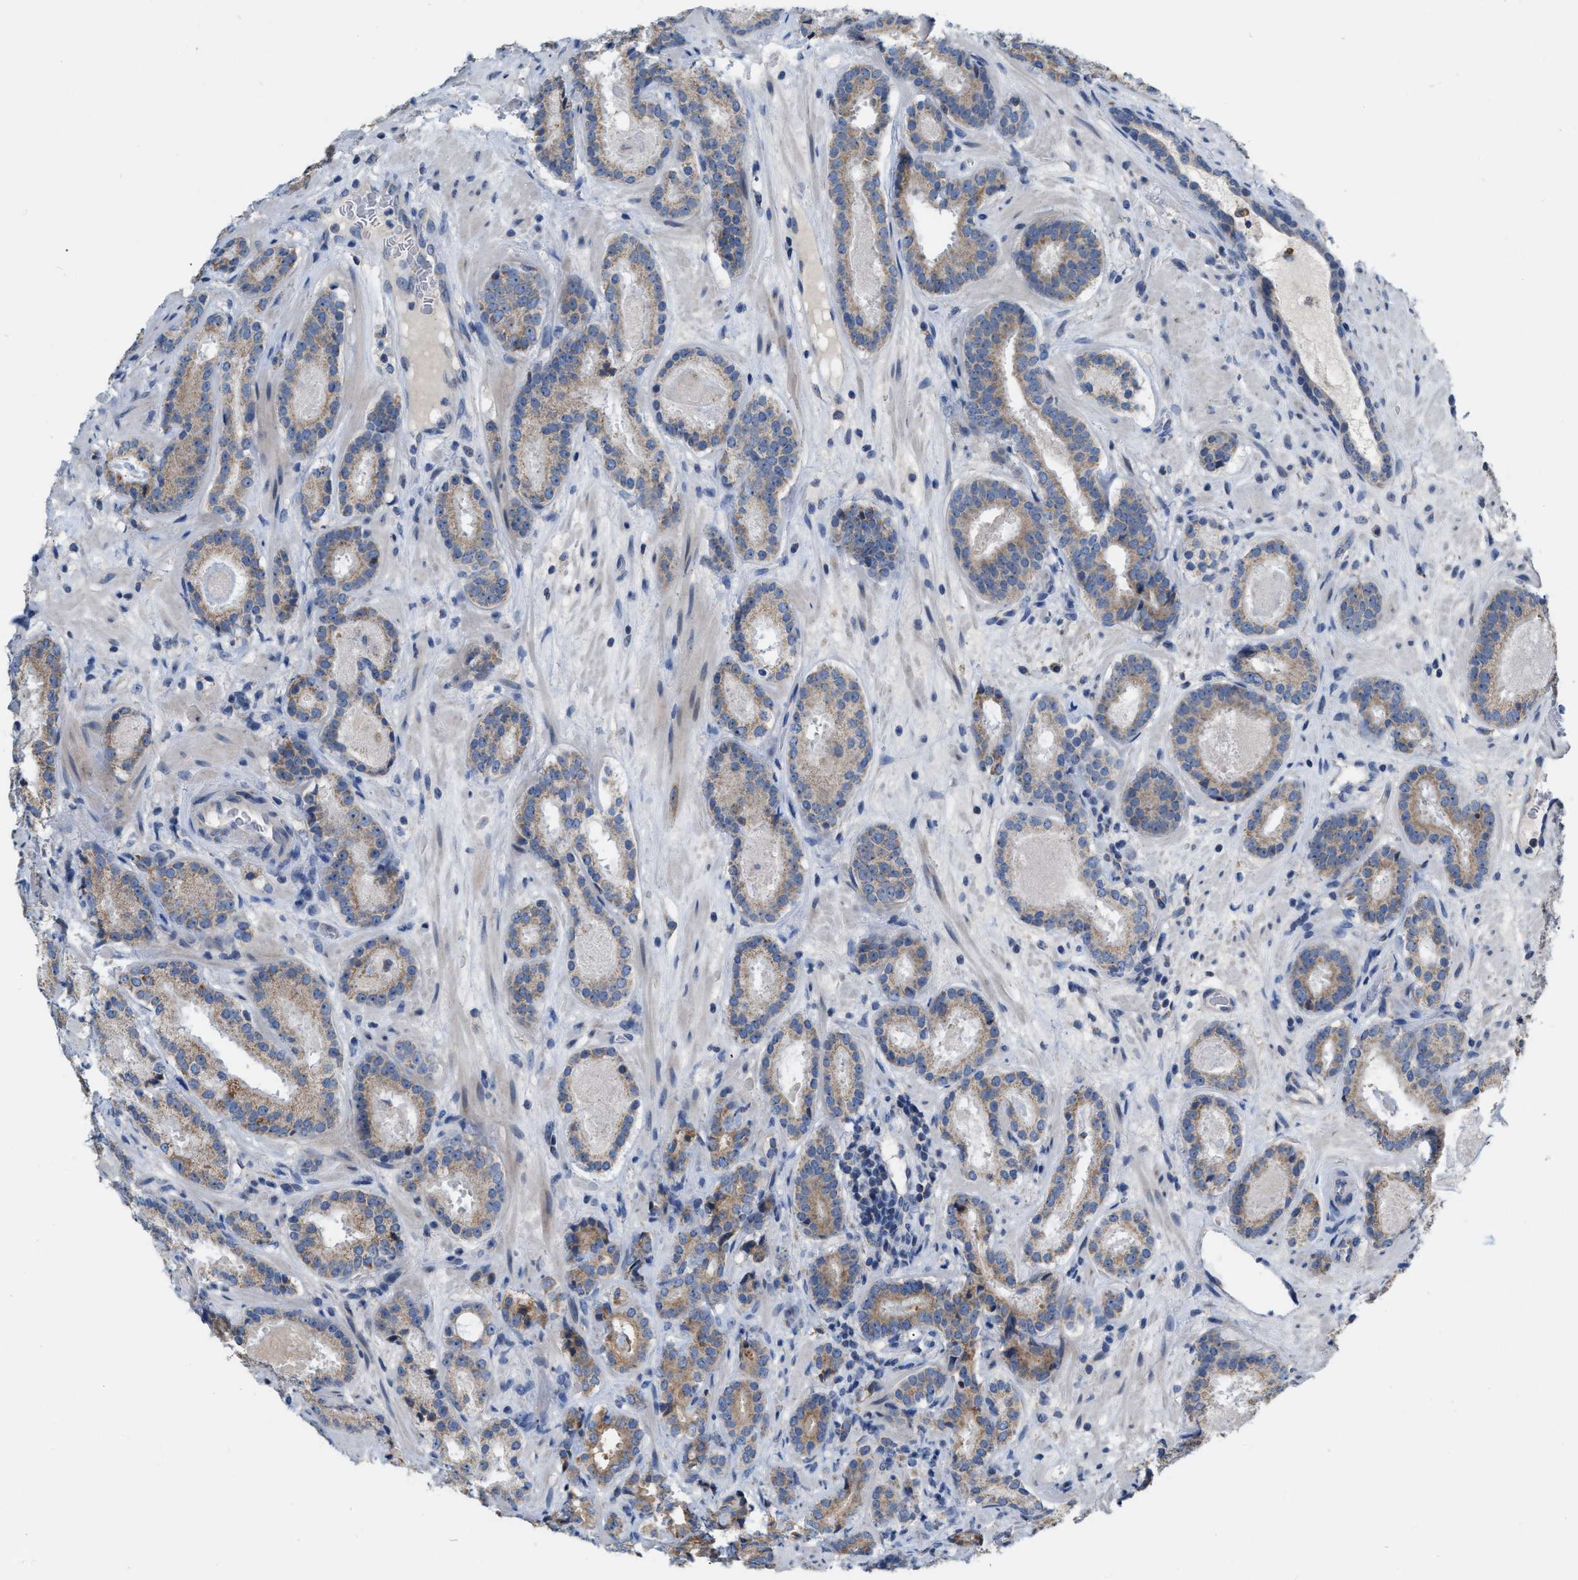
{"staining": {"intensity": "weak", "quantity": ">75%", "location": "cytoplasmic/membranous"}, "tissue": "prostate cancer", "cell_type": "Tumor cells", "image_type": "cancer", "snomed": [{"axis": "morphology", "description": "Adenocarcinoma, Low grade"}, {"axis": "topography", "description": "Prostate"}], "caption": "Low-grade adenocarcinoma (prostate) was stained to show a protein in brown. There is low levels of weak cytoplasmic/membranous positivity in about >75% of tumor cells. The staining was performed using DAB to visualize the protein expression in brown, while the nuclei were stained in blue with hematoxylin (Magnification: 20x).", "gene": "DDX56", "patient": {"sex": "male", "age": 69}}